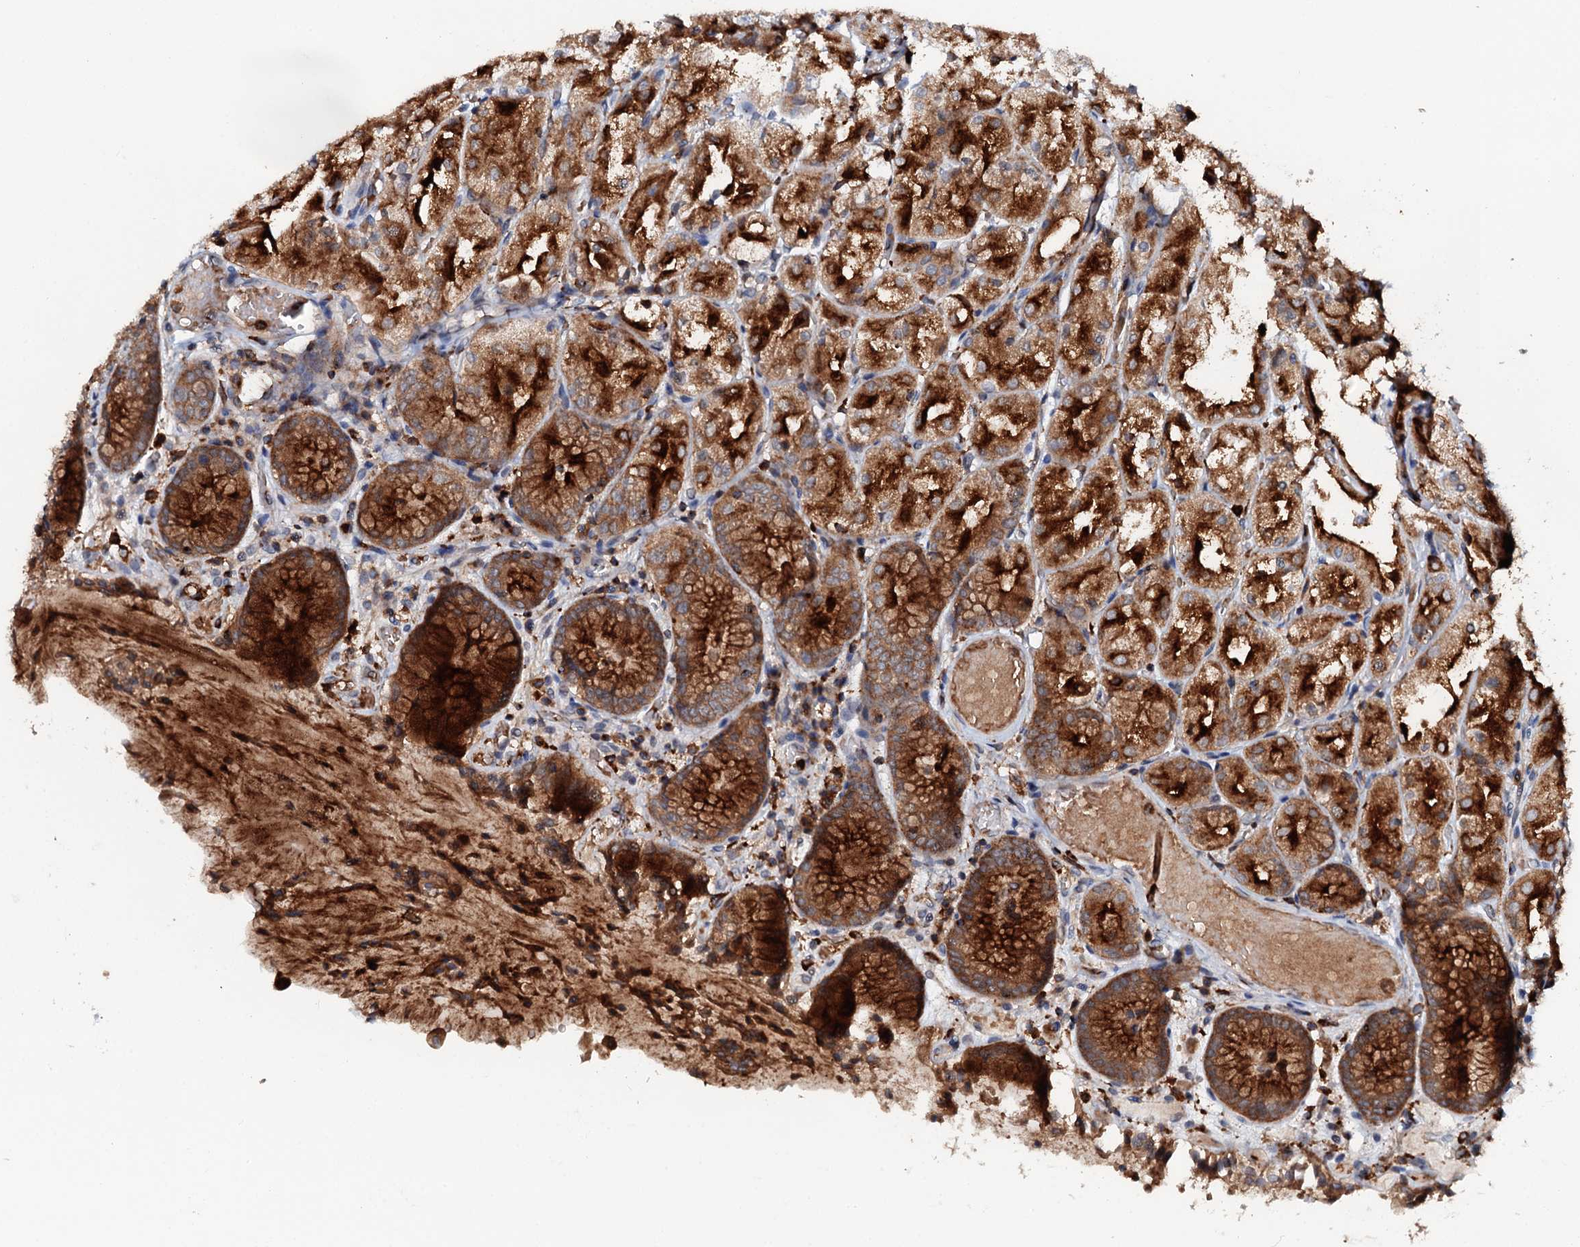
{"staining": {"intensity": "strong", "quantity": ">75%", "location": "cytoplasmic/membranous"}, "tissue": "stomach", "cell_type": "Glandular cells", "image_type": "normal", "snomed": [{"axis": "morphology", "description": "Normal tissue, NOS"}, {"axis": "topography", "description": "Stomach, upper"}], "caption": "Immunohistochemical staining of normal human stomach exhibits >75% levels of strong cytoplasmic/membranous protein positivity in approximately >75% of glandular cells.", "gene": "VAMP8", "patient": {"sex": "male", "age": 72}}